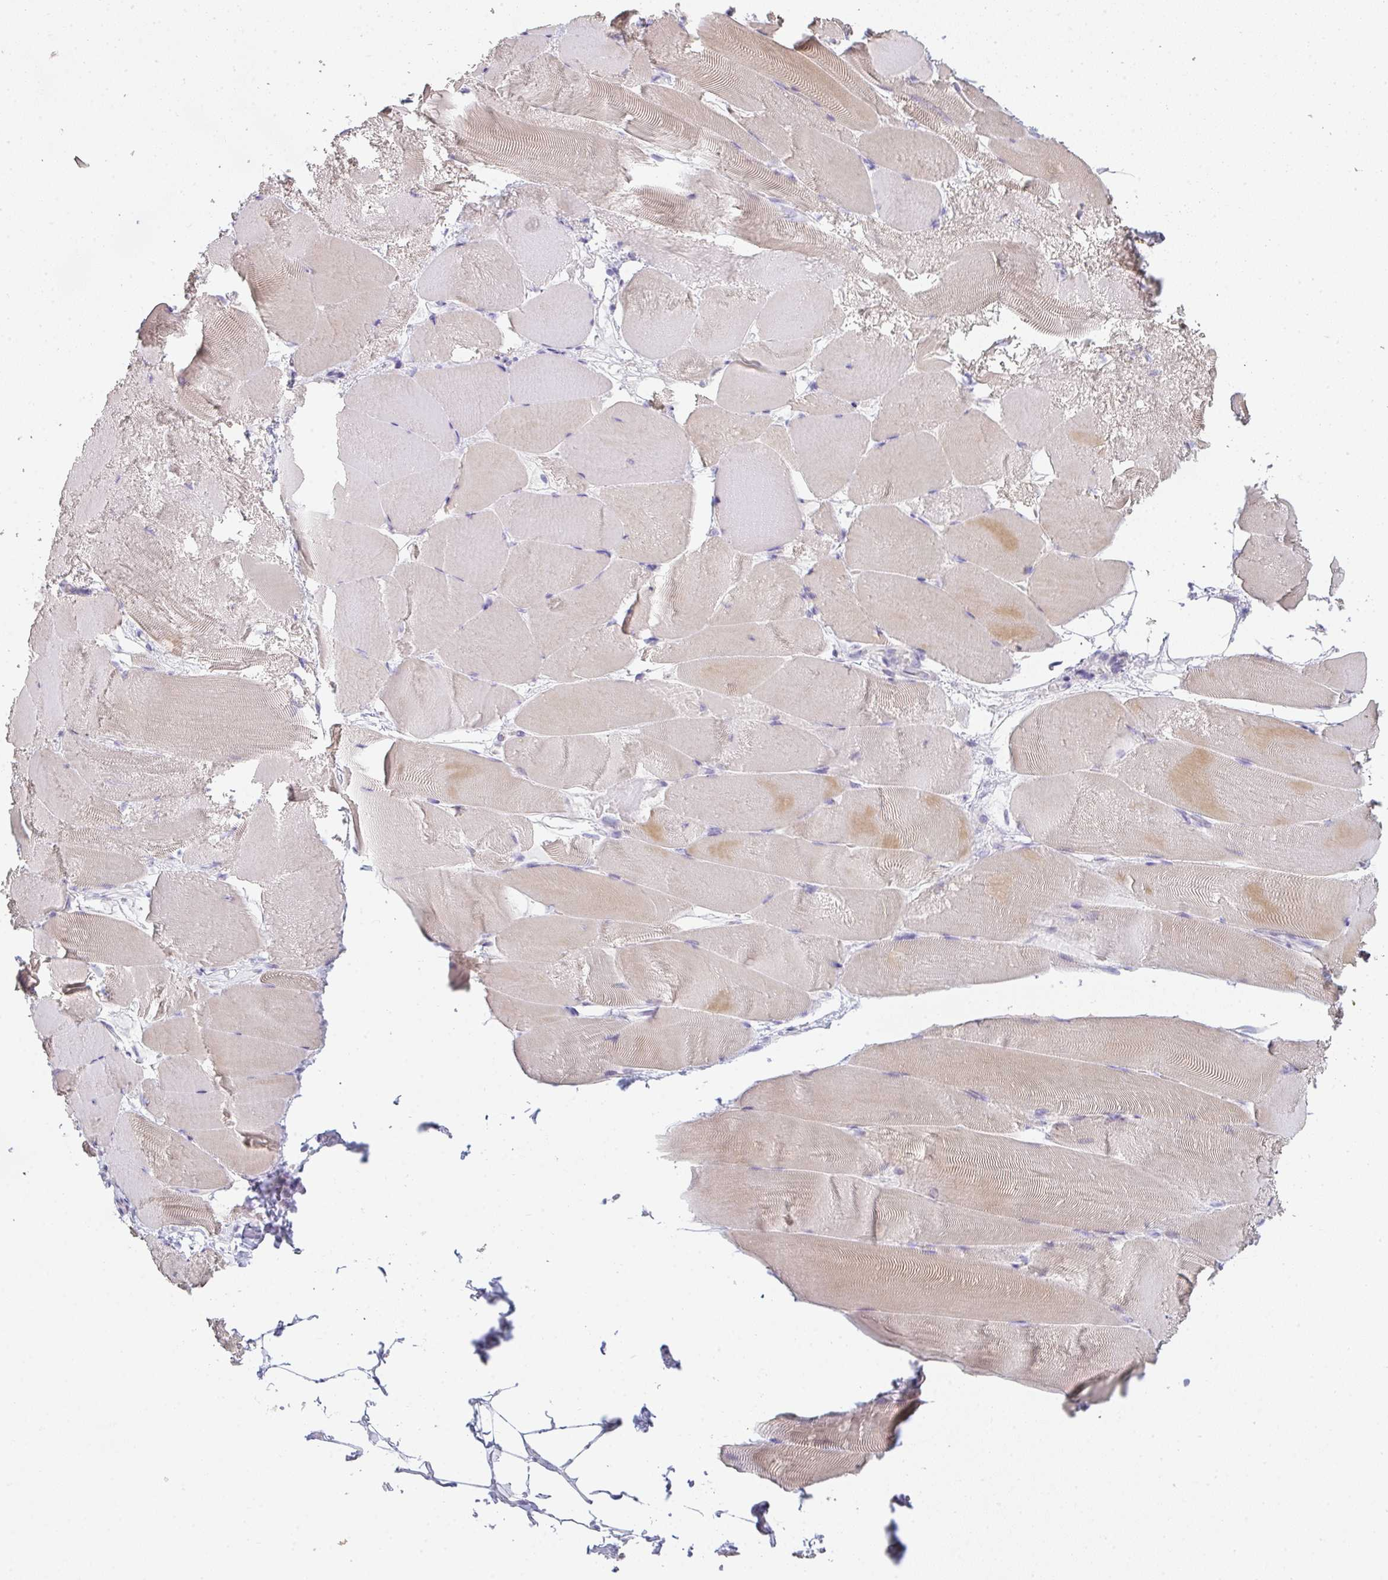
{"staining": {"intensity": "weak", "quantity": "<25%", "location": "cytoplasmic/membranous"}, "tissue": "skeletal muscle", "cell_type": "Myocytes", "image_type": "normal", "snomed": [{"axis": "morphology", "description": "Normal tissue, NOS"}, {"axis": "topography", "description": "Skeletal muscle"}], "caption": "Immunohistochemistry (IHC) micrograph of unremarkable skeletal muscle: human skeletal muscle stained with DAB (3,3'-diaminobenzidine) exhibits no significant protein positivity in myocytes.", "gene": "ZNF215", "patient": {"sex": "female", "age": 64}}